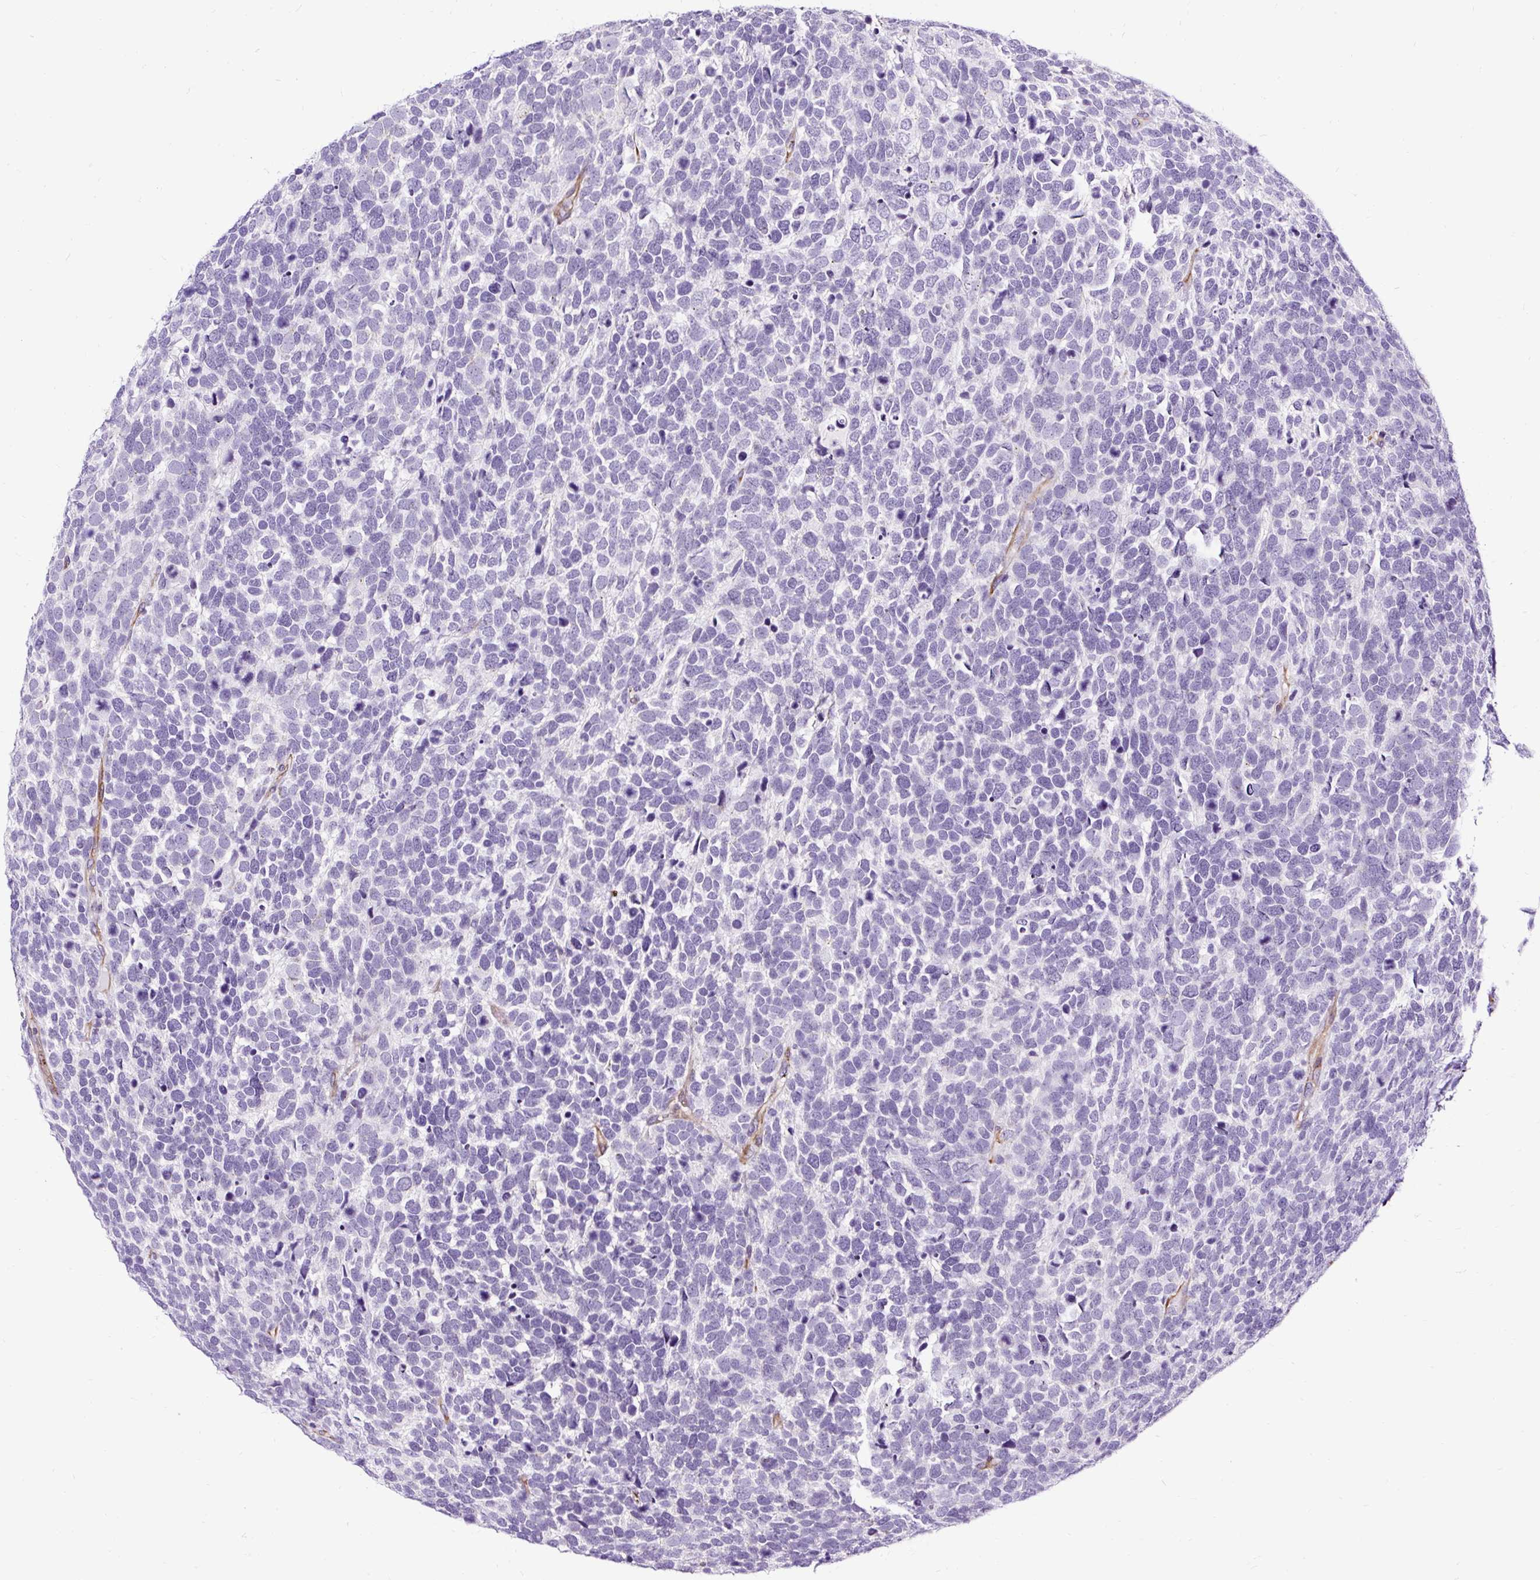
{"staining": {"intensity": "negative", "quantity": "none", "location": "none"}, "tissue": "urothelial cancer", "cell_type": "Tumor cells", "image_type": "cancer", "snomed": [{"axis": "morphology", "description": "Urothelial carcinoma, High grade"}, {"axis": "topography", "description": "Urinary bladder"}], "caption": "The photomicrograph reveals no significant positivity in tumor cells of urothelial carcinoma (high-grade).", "gene": "SLC7A8", "patient": {"sex": "female", "age": 82}}